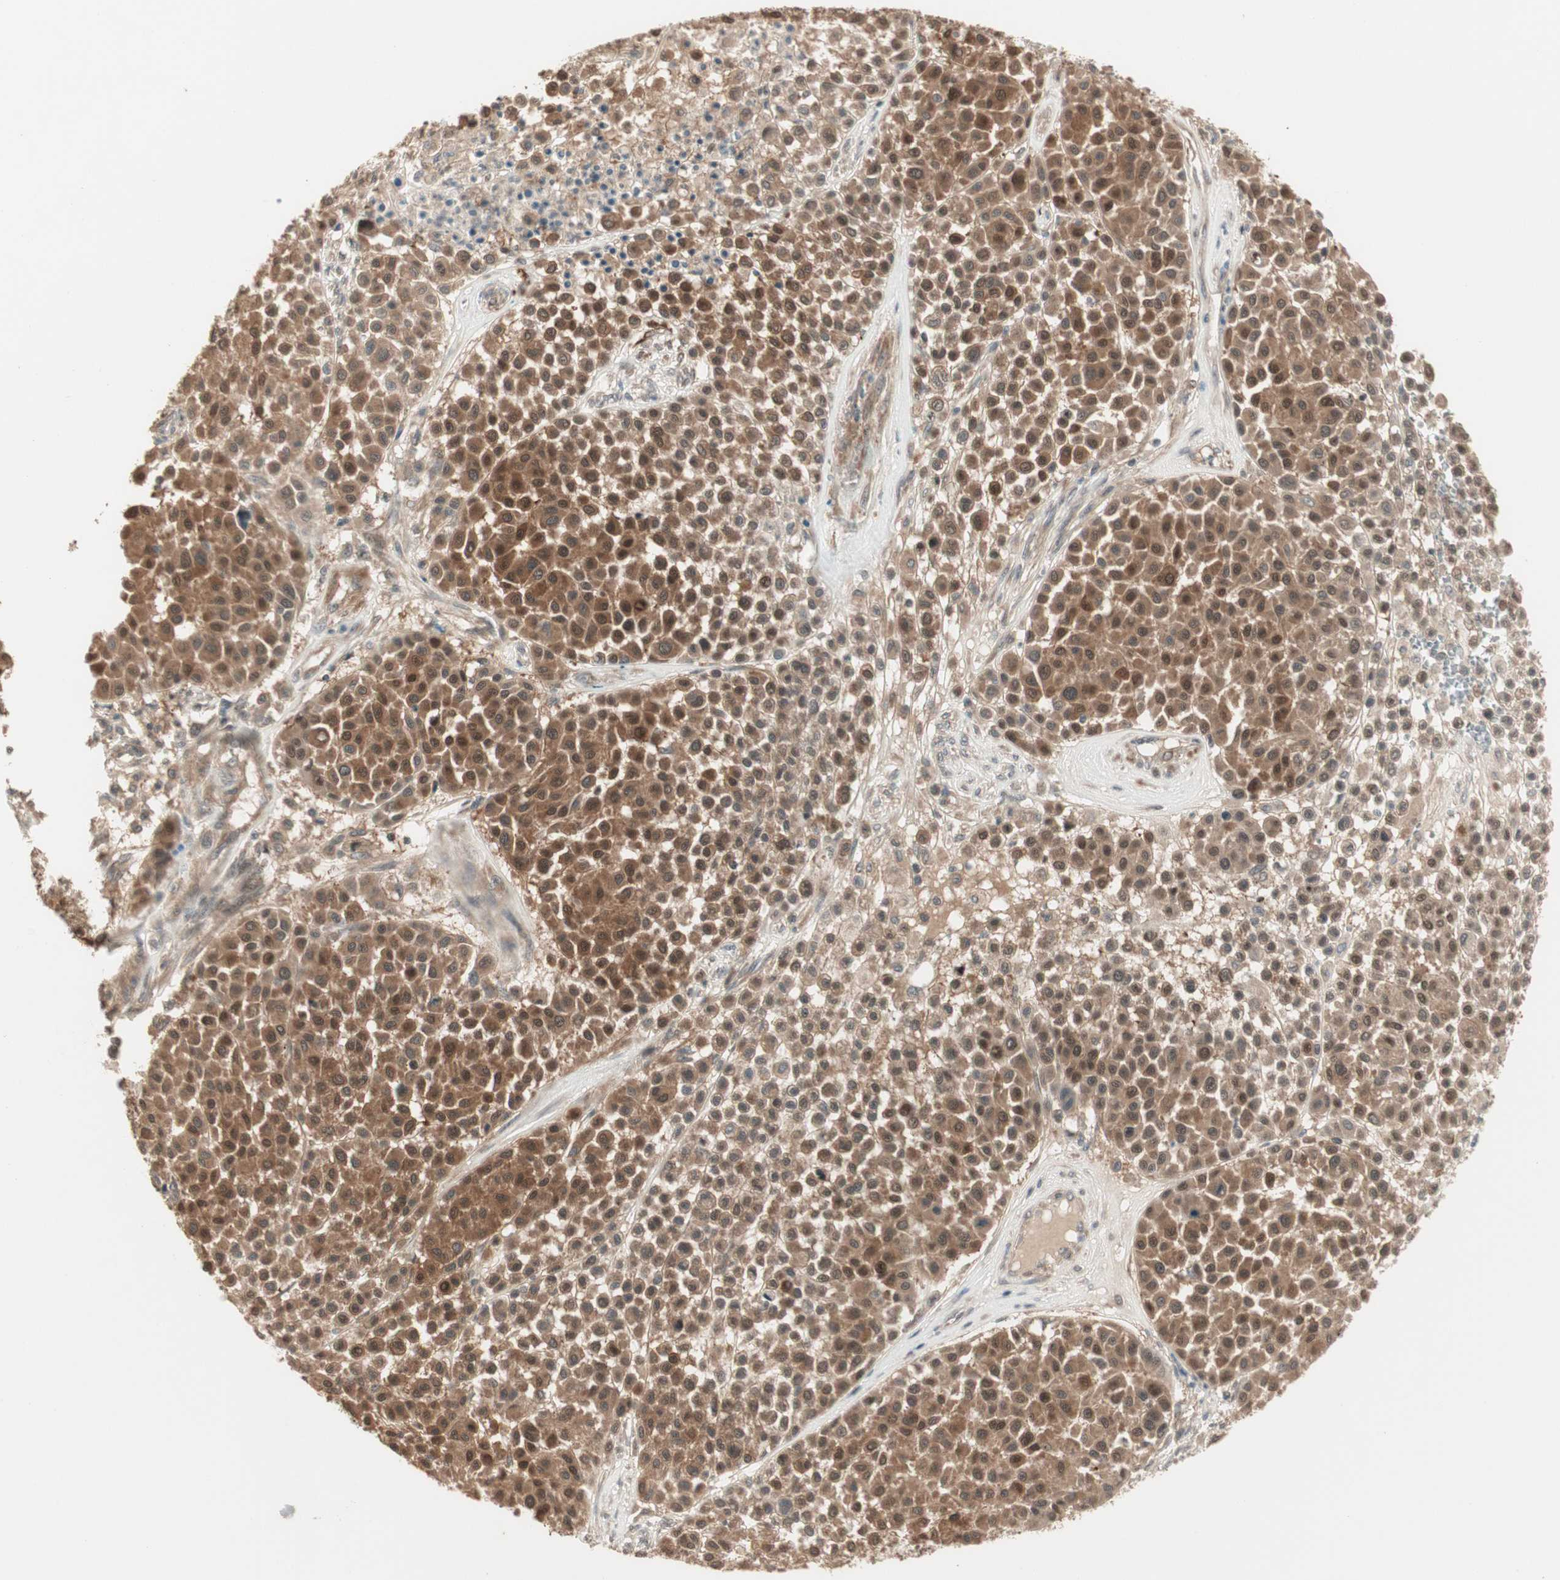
{"staining": {"intensity": "strong", "quantity": ">75%", "location": "cytoplasmic/membranous,nuclear"}, "tissue": "melanoma", "cell_type": "Tumor cells", "image_type": "cancer", "snomed": [{"axis": "morphology", "description": "Malignant melanoma, Metastatic site"}, {"axis": "topography", "description": "Soft tissue"}], "caption": "High-power microscopy captured an immunohistochemistry image of melanoma, revealing strong cytoplasmic/membranous and nuclear expression in approximately >75% of tumor cells.", "gene": "ZSCAN31", "patient": {"sex": "male", "age": 41}}